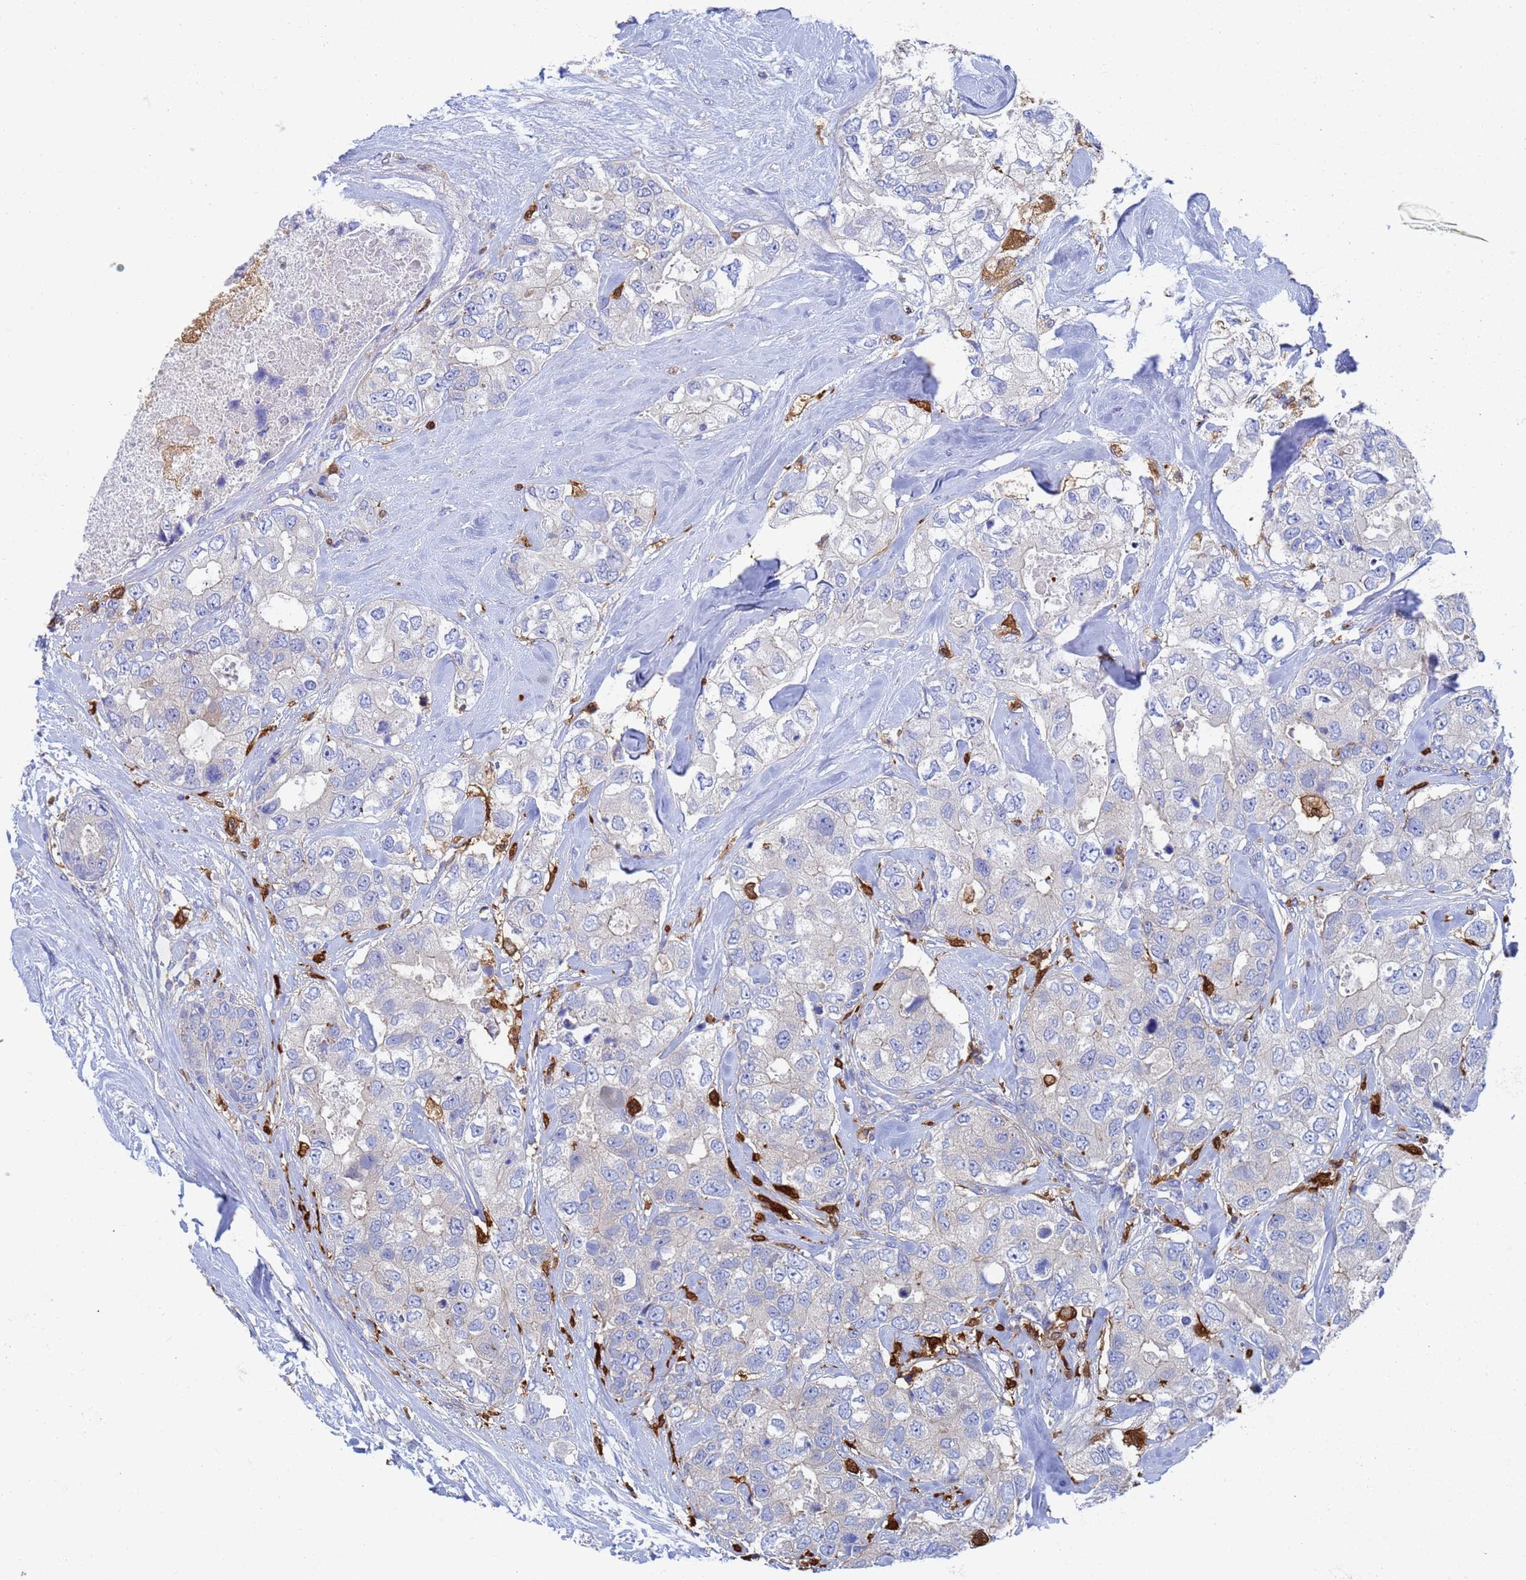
{"staining": {"intensity": "negative", "quantity": "none", "location": "none"}, "tissue": "breast cancer", "cell_type": "Tumor cells", "image_type": "cancer", "snomed": [{"axis": "morphology", "description": "Duct carcinoma"}, {"axis": "topography", "description": "Breast"}], "caption": "A high-resolution image shows immunohistochemistry staining of breast intraductal carcinoma, which displays no significant staining in tumor cells.", "gene": "GCHFR", "patient": {"sex": "female", "age": 62}}